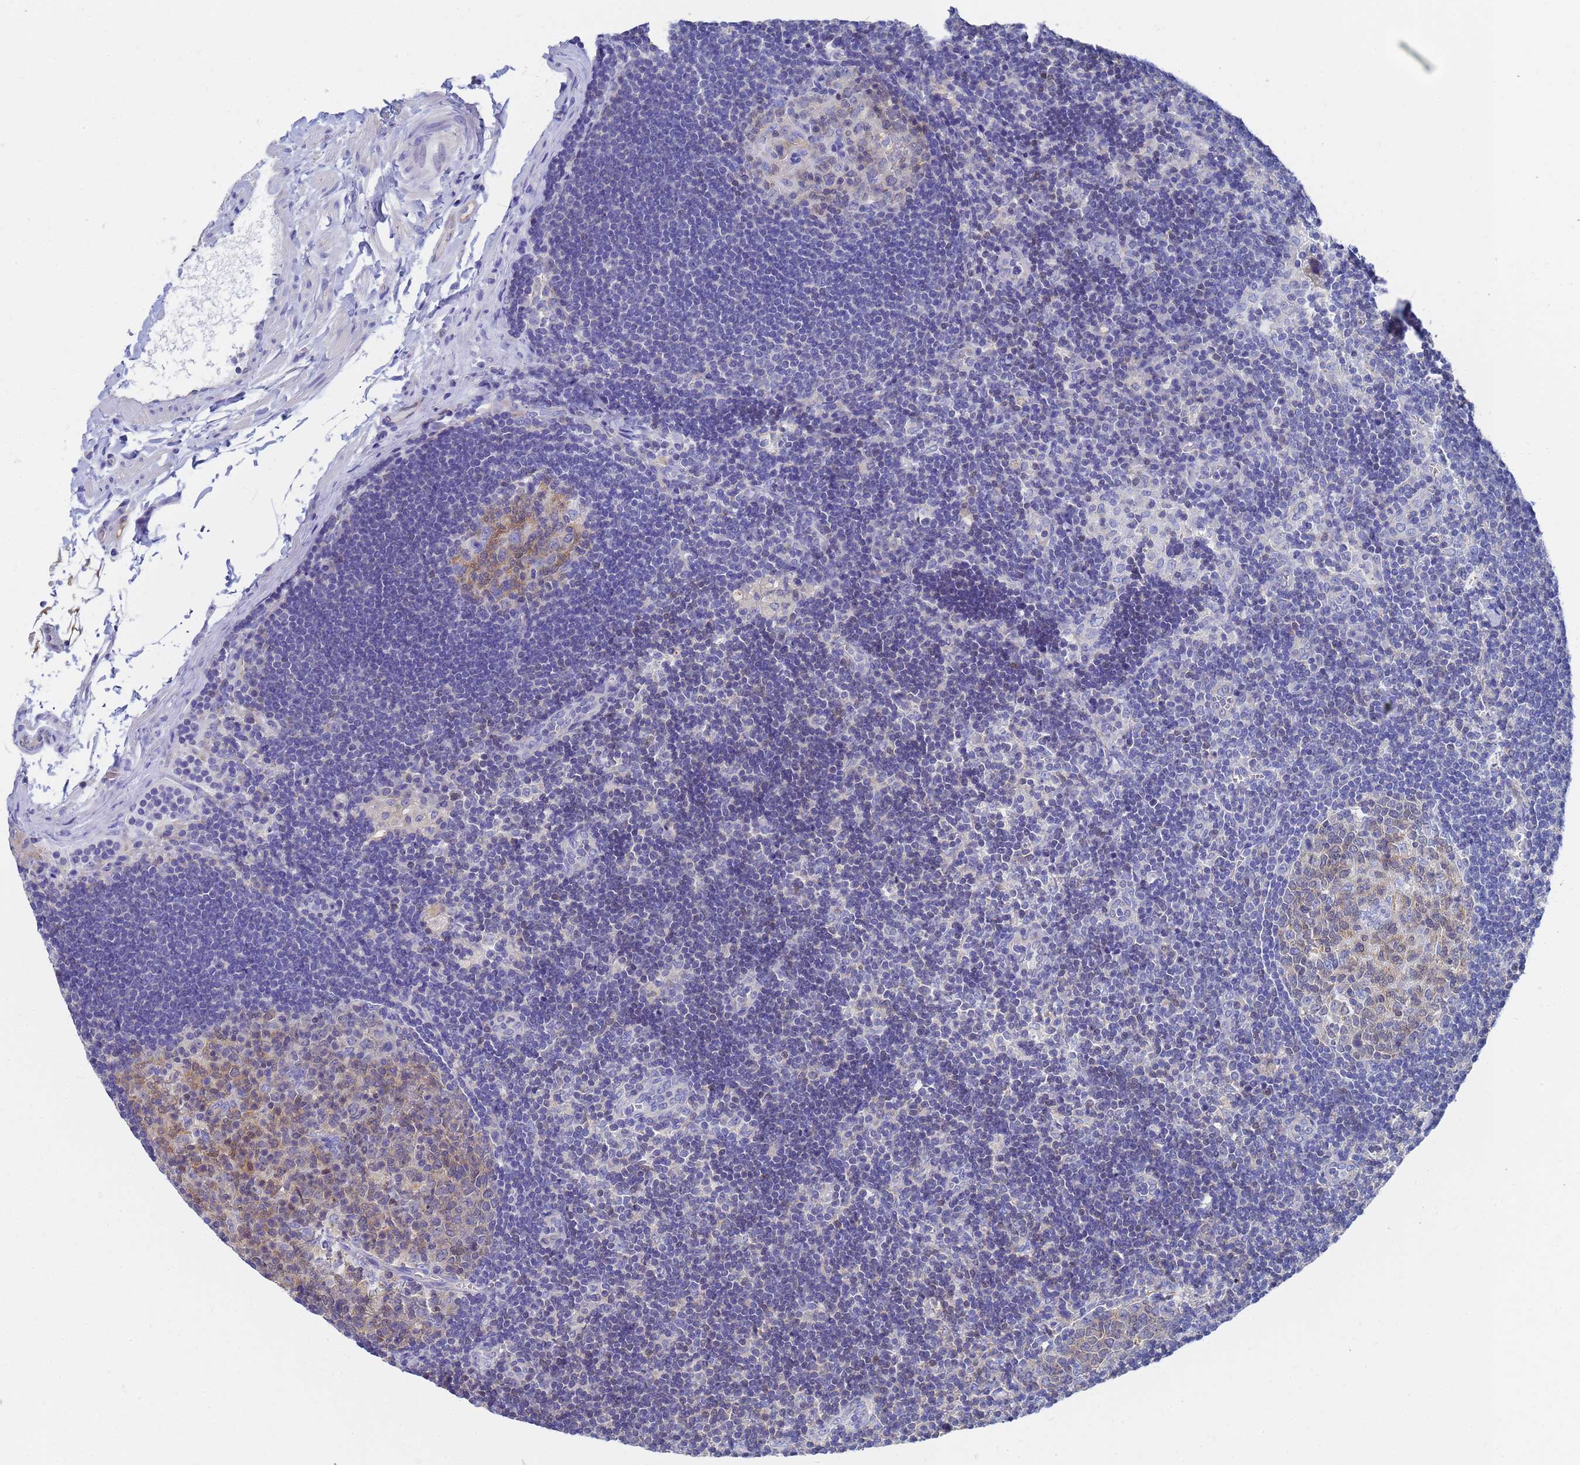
{"staining": {"intensity": "moderate", "quantity": "<25%", "location": "cytoplasmic/membranous"}, "tissue": "lymph node", "cell_type": "Germinal center cells", "image_type": "normal", "snomed": [{"axis": "morphology", "description": "Normal tissue, NOS"}, {"axis": "topography", "description": "Lymph node"}], "caption": "A micrograph of lymph node stained for a protein exhibits moderate cytoplasmic/membranous brown staining in germinal center cells. (brown staining indicates protein expression, while blue staining denotes nuclei).", "gene": "GCHFR", "patient": {"sex": "male", "age": 24}}